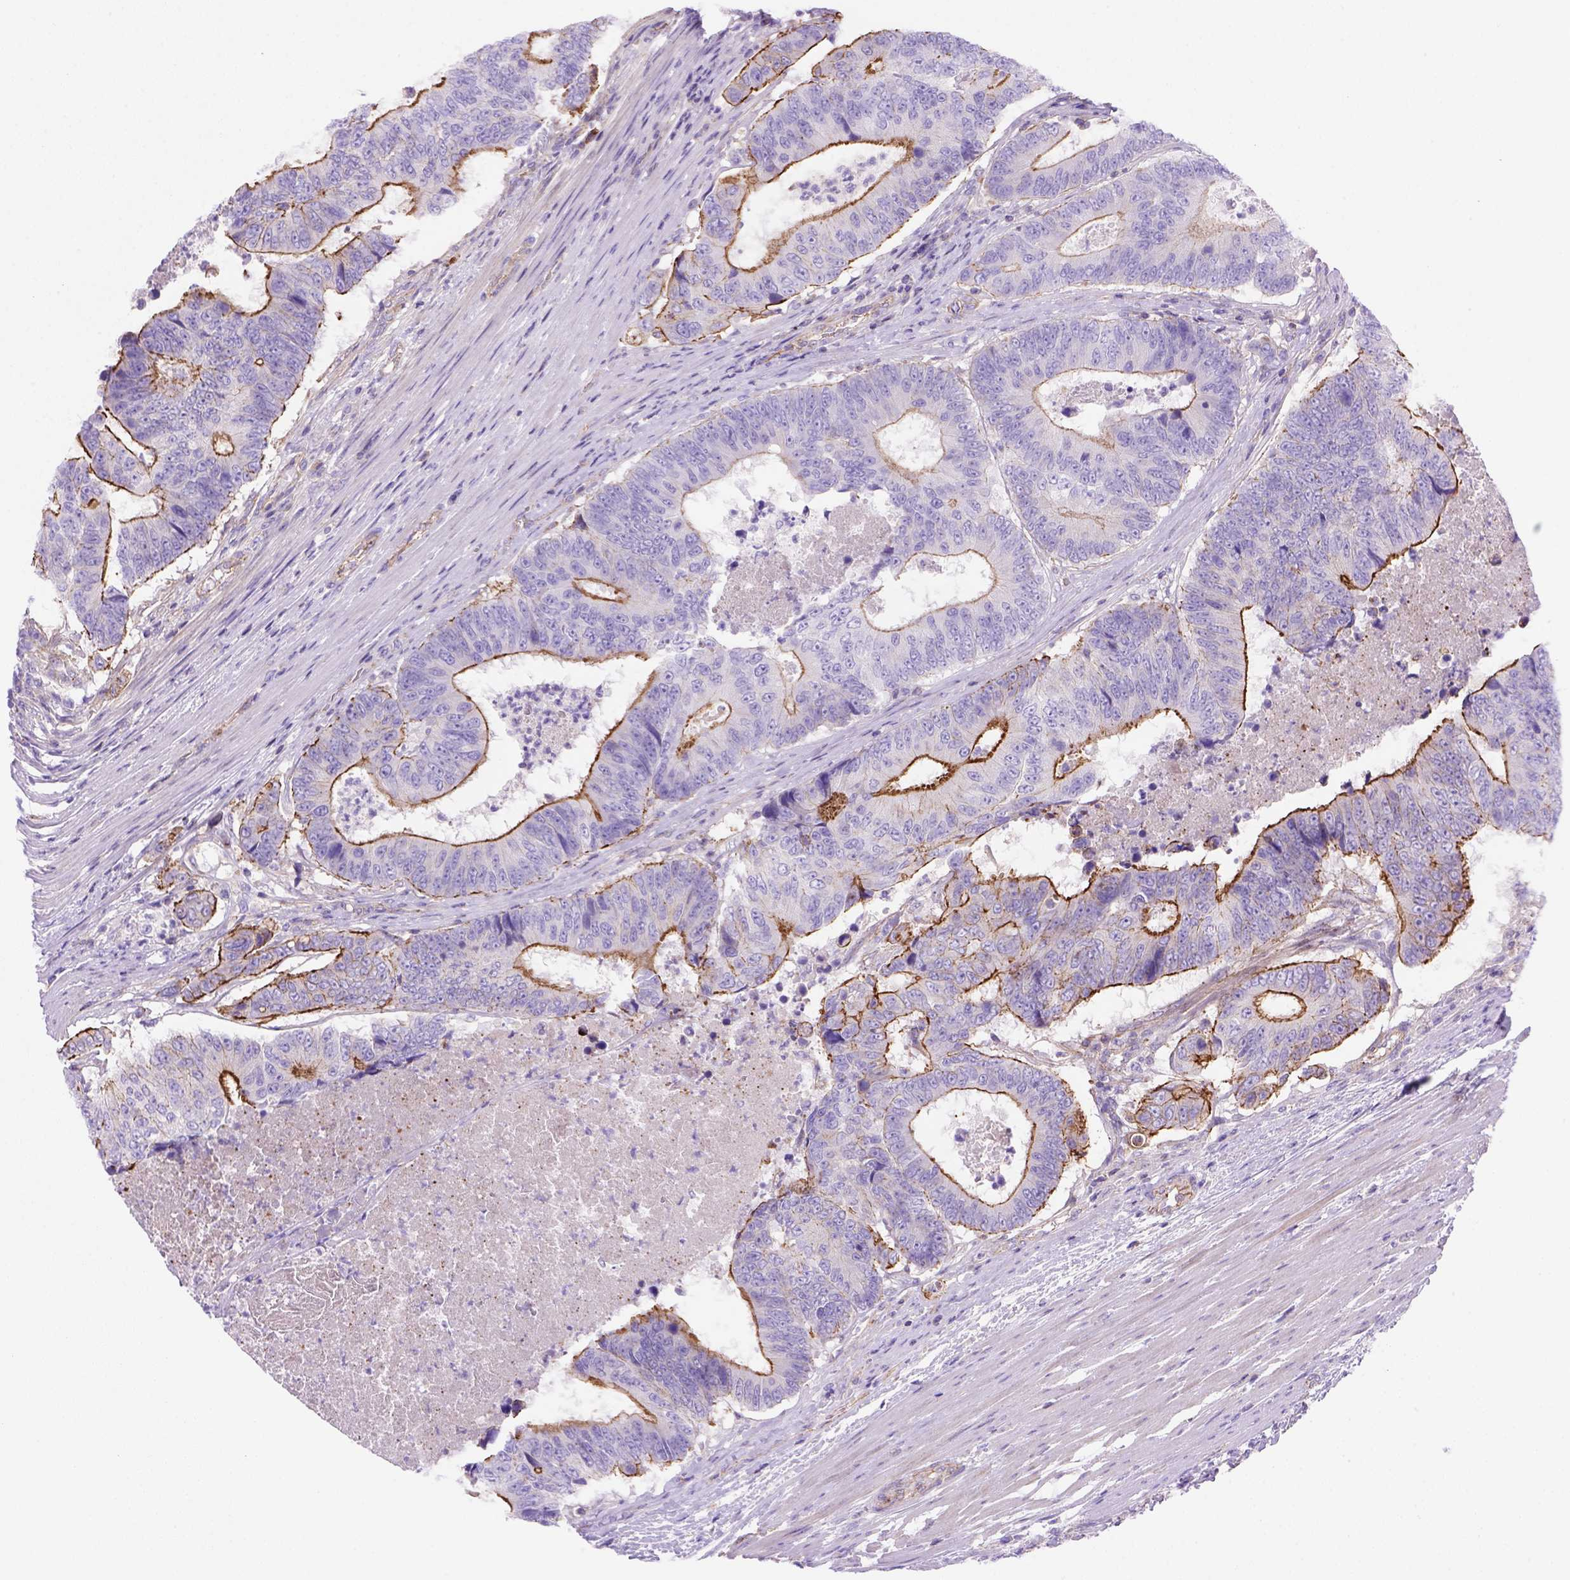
{"staining": {"intensity": "strong", "quantity": "25%-75%", "location": "cytoplasmic/membranous"}, "tissue": "colorectal cancer", "cell_type": "Tumor cells", "image_type": "cancer", "snomed": [{"axis": "morphology", "description": "Adenocarcinoma, NOS"}, {"axis": "topography", "description": "Colon"}], "caption": "A brown stain labels strong cytoplasmic/membranous positivity of a protein in colorectal cancer (adenocarcinoma) tumor cells.", "gene": "PEX12", "patient": {"sex": "female", "age": 48}}